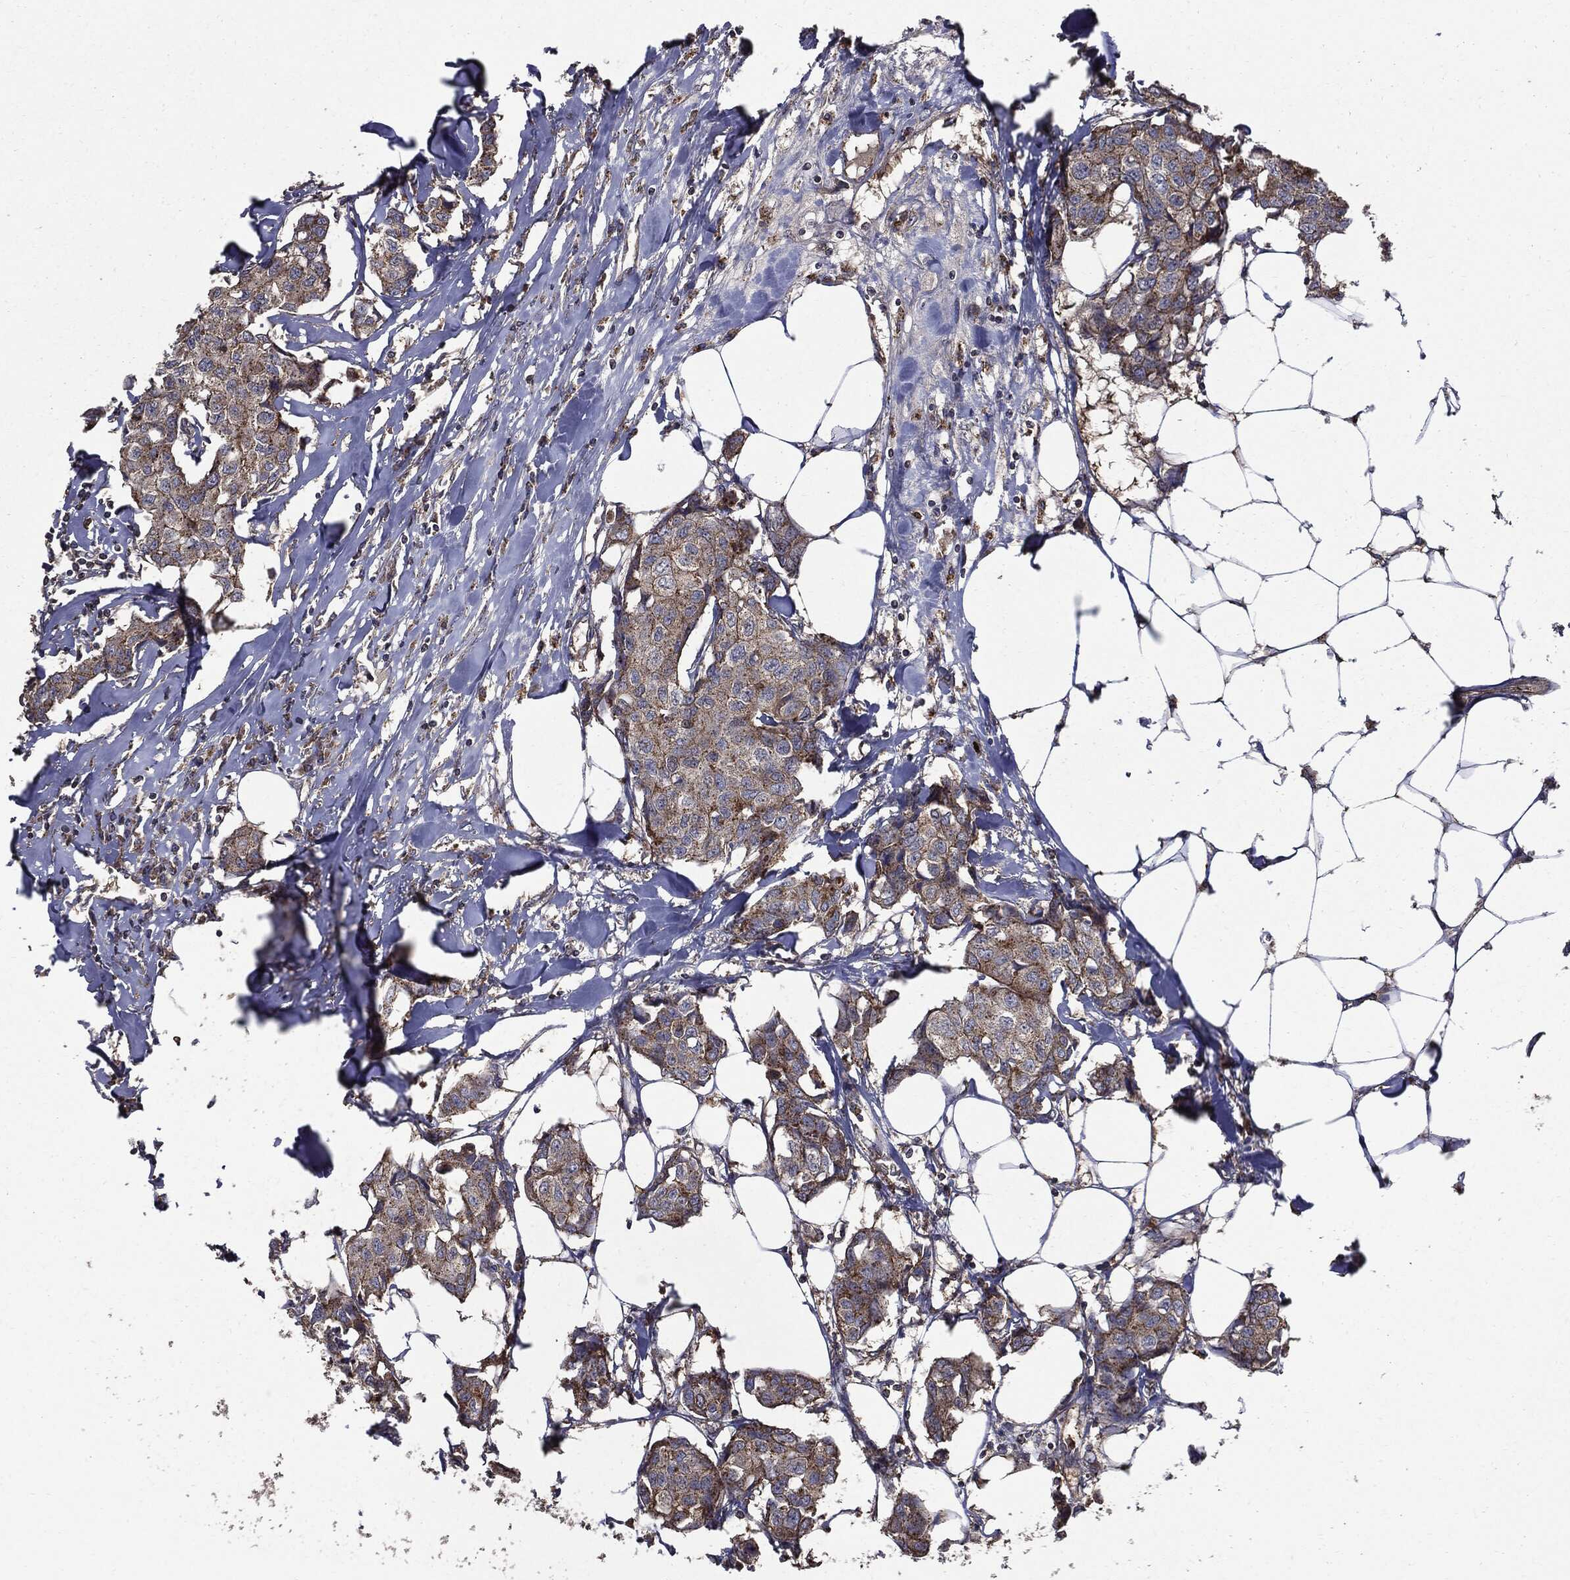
{"staining": {"intensity": "moderate", "quantity": "25%-75%", "location": "cytoplasmic/membranous"}, "tissue": "breast cancer", "cell_type": "Tumor cells", "image_type": "cancer", "snomed": [{"axis": "morphology", "description": "Duct carcinoma"}, {"axis": "topography", "description": "Breast"}], "caption": "High-power microscopy captured an immunohistochemistry micrograph of breast infiltrating ductal carcinoma, revealing moderate cytoplasmic/membranous positivity in about 25%-75% of tumor cells. The staining was performed using DAB (3,3'-diaminobenzidine) to visualize the protein expression in brown, while the nuclei were stained in blue with hematoxylin (Magnification: 20x).", "gene": "PDCD6IP", "patient": {"sex": "female", "age": 80}}